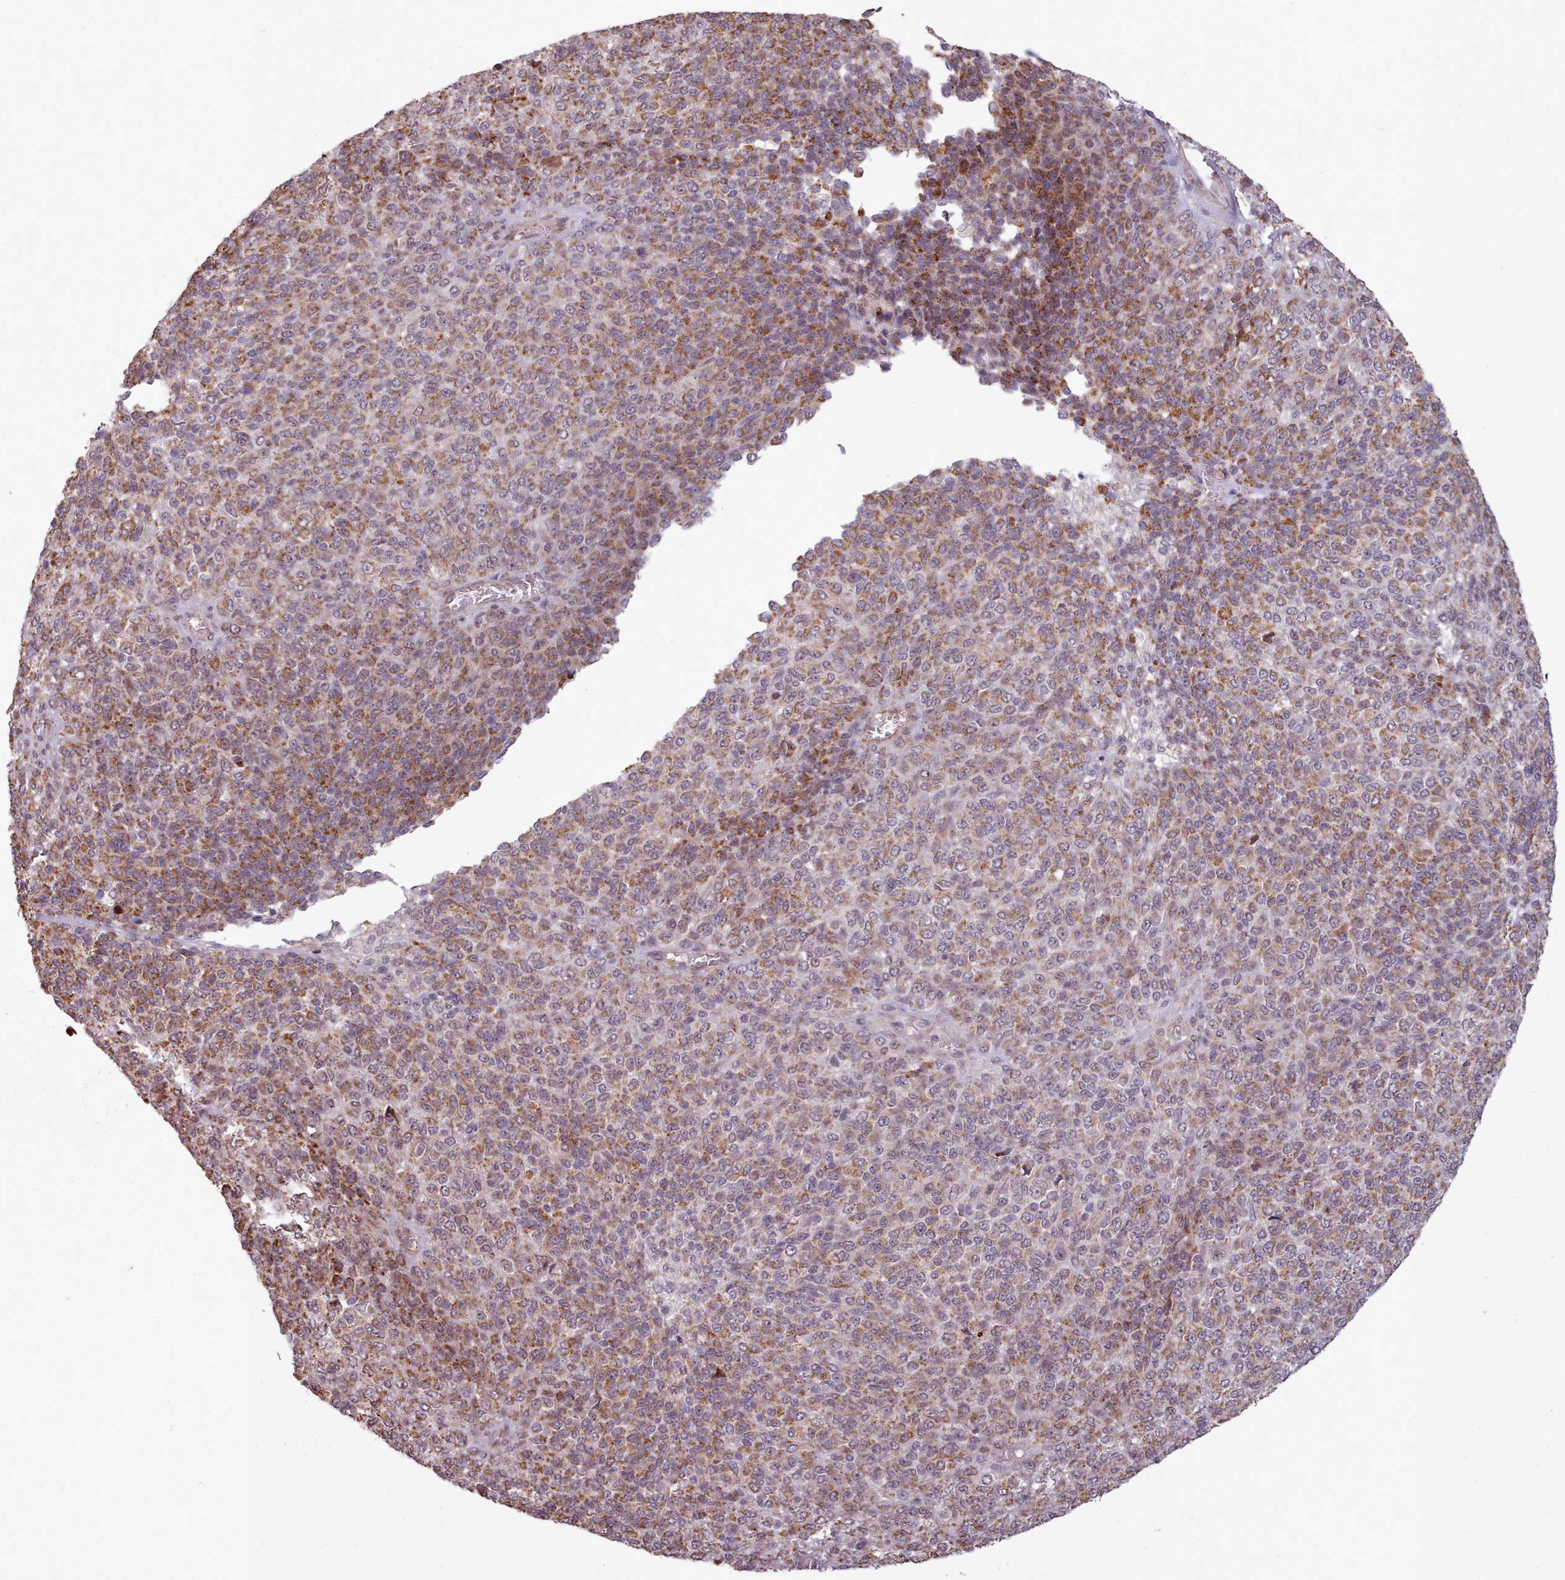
{"staining": {"intensity": "moderate", "quantity": "25%-75%", "location": "cytoplasmic/membranous"}, "tissue": "melanoma", "cell_type": "Tumor cells", "image_type": "cancer", "snomed": [{"axis": "morphology", "description": "Malignant melanoma, Metastatic site"}, {"axis": "topography", "description": "Brain"}], "caption": "Protein expression analysis of malignant melanoma (metastatic site) demonstrates moderate cytoplasmic/membranous expression in about 25%-75% of tumor cells.", "gene": "ZMYM4", "patient": {"sex": "female", "age": 56}}